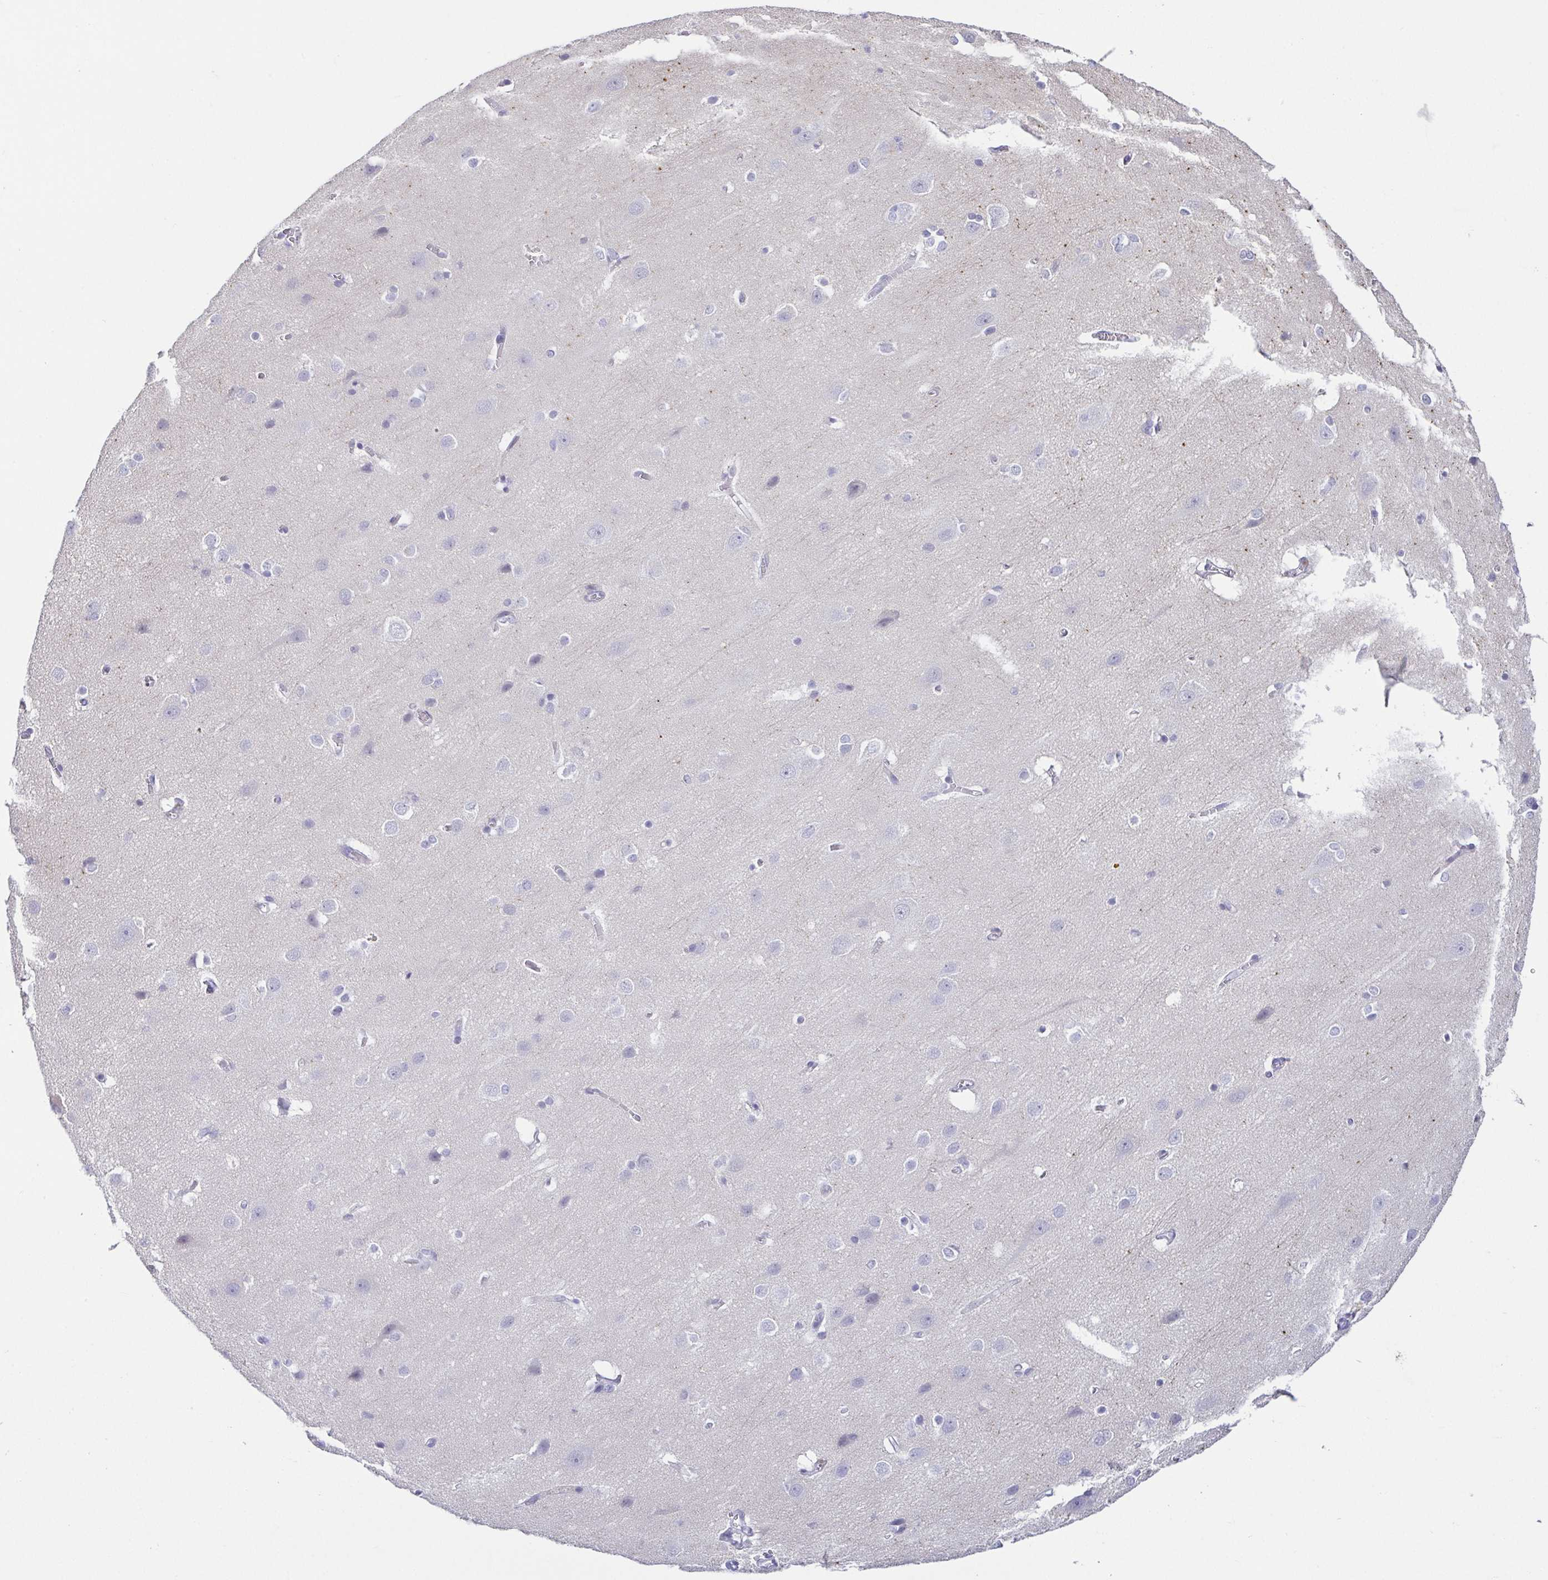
{"staining": {"intensity": "negative", "quantity": "none", "location": "none"}, "tissue": "cerebral cortex", "cell_type": "Endothelial cells", "image_type": "normal", "snomed": [{"axis": "morphology", "description": "Normal tissue, NOS"}, {"axis": "topography", "description": "Cerebral cortex"}], "caption": "This is an IHC image of normal cerebral cortex. There is no positivity in endothelial cells.", "gene": "HAPLN2", "patient": {"sex": "male", "age": 37}}